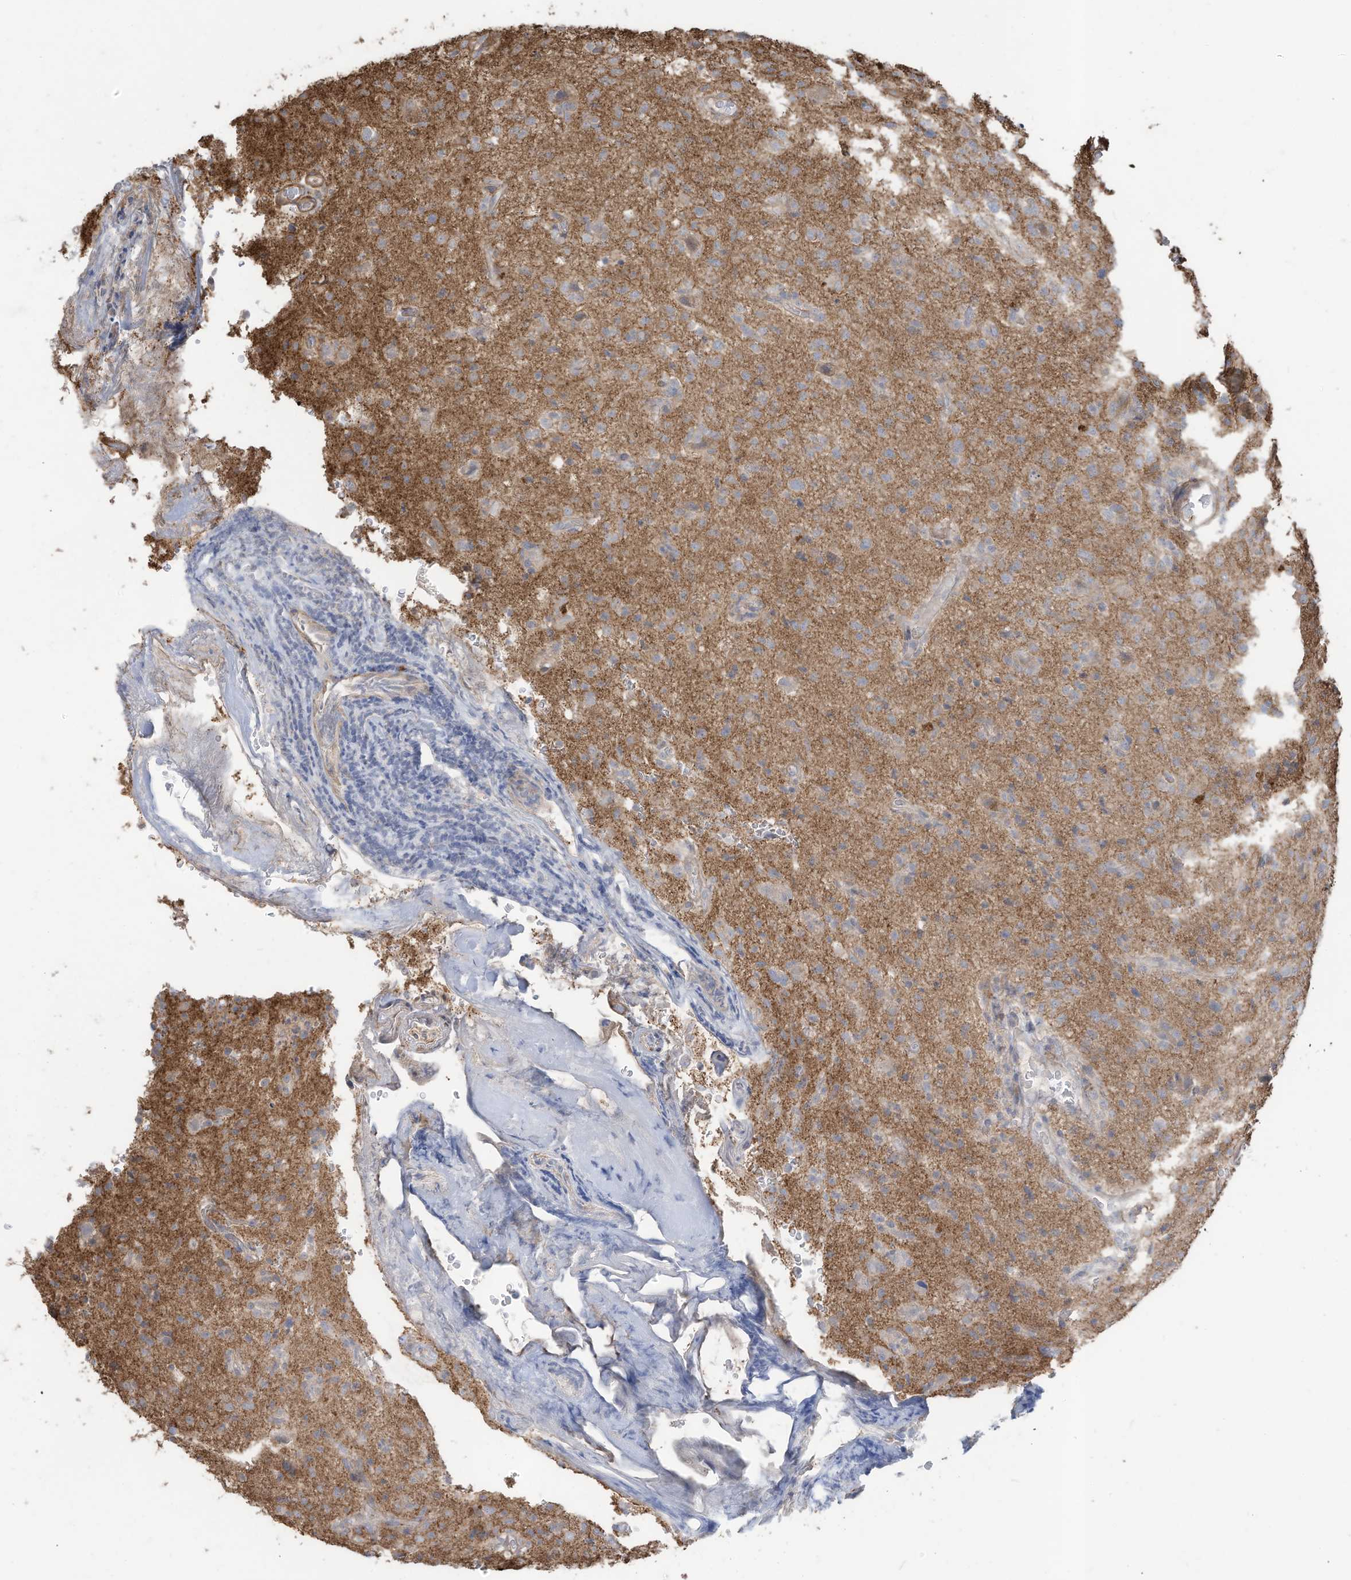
{"staining": {"intensity": "negative", "quantity": "none", "location": "none"}, "tissue": "glioma", "cell_type": "Tumor cells", "image_type": "cancer", "snomed": [{"axis": "morphology", "description": "Glioma, malignant, High grade"}, {"axis": "topography", "description": "Brain"}], "caption": "An immunohistochemistry (IHC) photomicrograph of malignant glioma (high-grade) is shown. There is no staining in tumor cells of malignant glioma (high-grade). Brightfield microscopy of immunohistochemistry stained with DAB (3,3'-diaminobenzidine) (brown) and hematoxylin (blue), captured at high magnification.", "gene": "SLC17A7", "patient": {"sex": "female", "age": 57}}